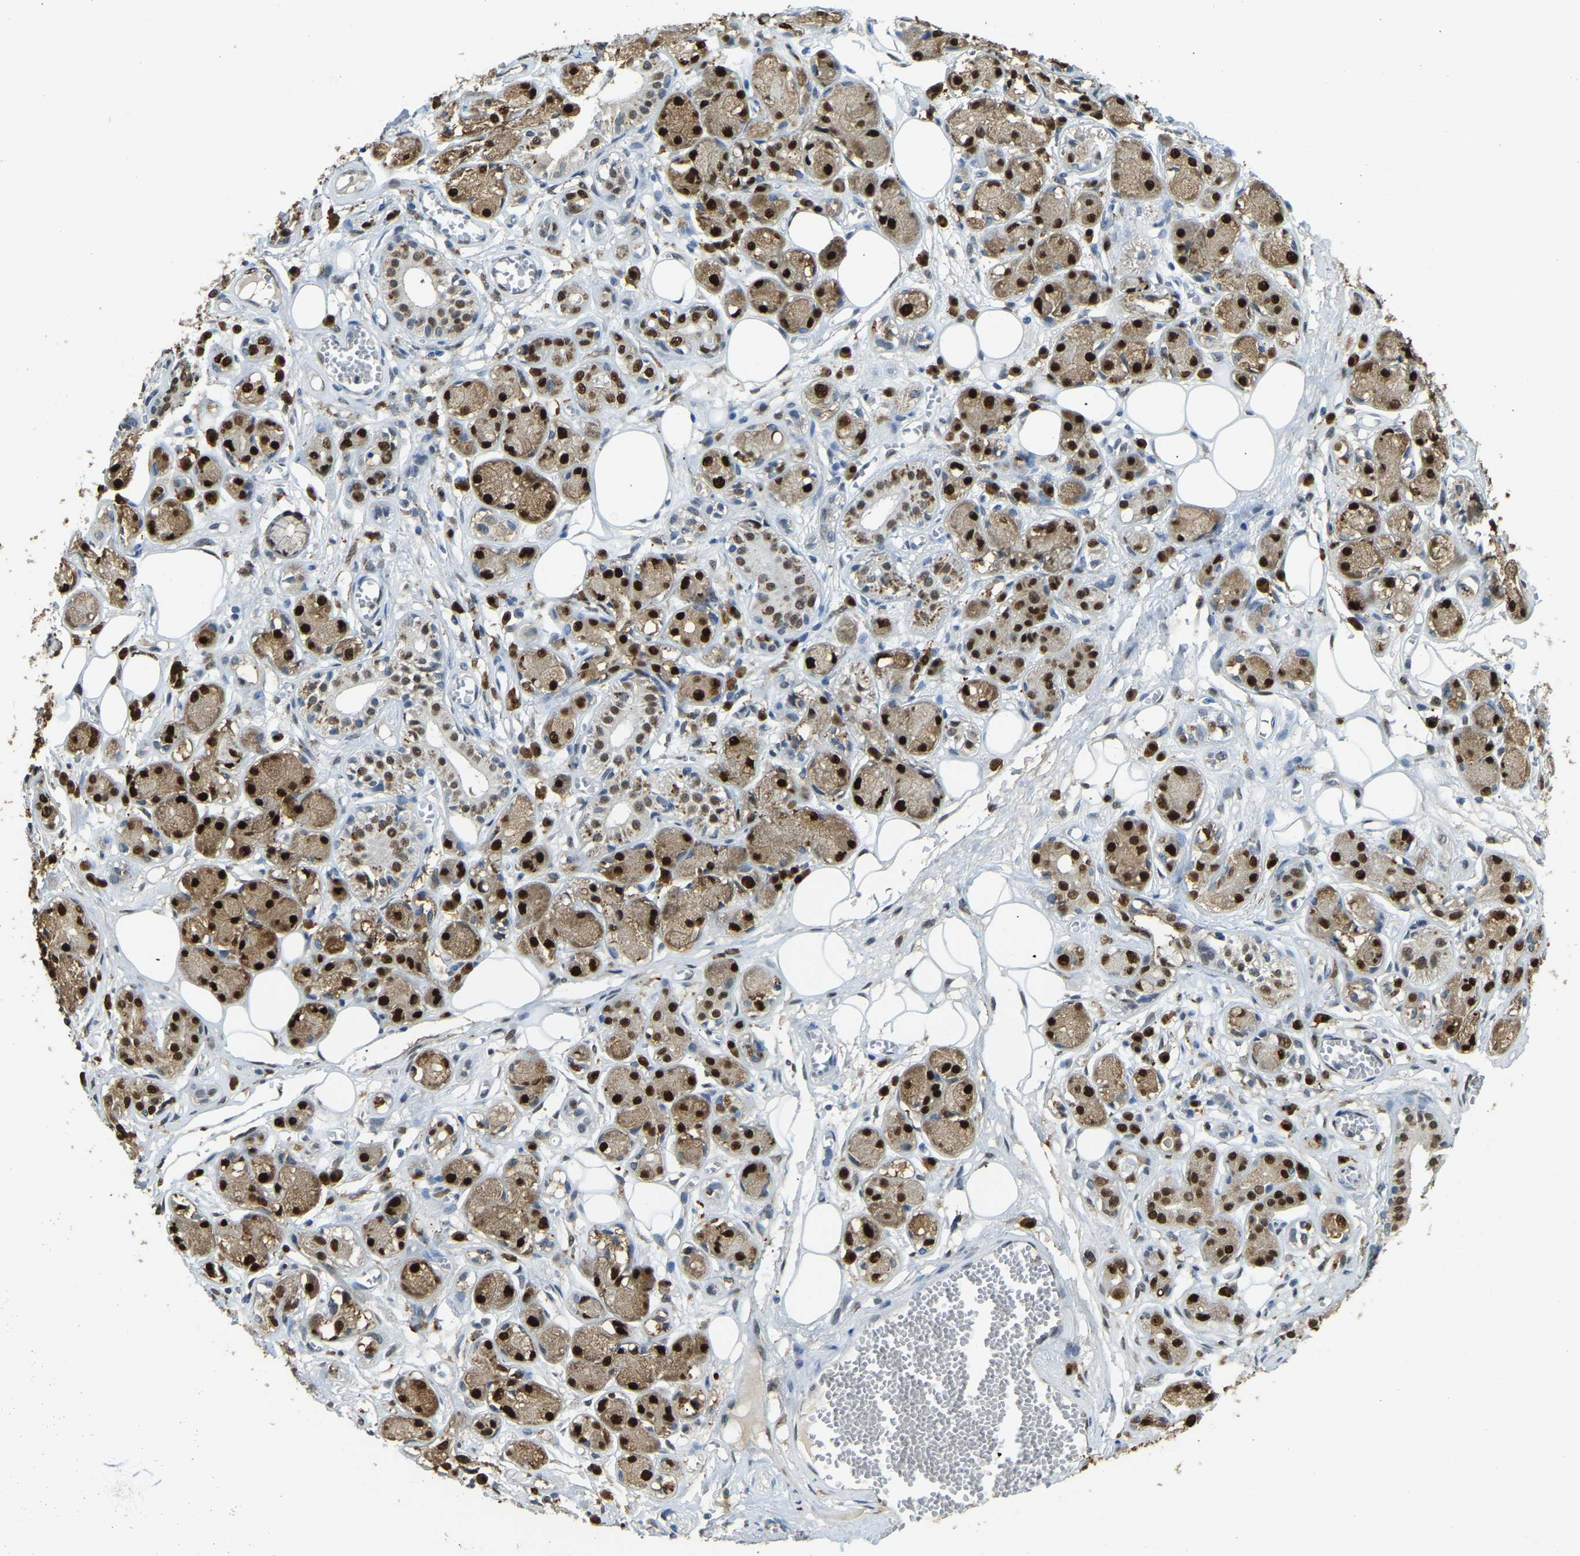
{"staining": {"intensity": "negative", "quantity": "none", "location": "none"}, "tissue": "adipose tissue", "cell_type": "Adipocytes", "image_type": "normal", "snomed": [{"axis": "morphology", "description": "Normal tissue, NOS"}, {"axis": "morphology", "description": "Inflammation, NOS"}, {"axis": "topography", "description": "Salivary gland"}, {"axis": "topography", "description": "Peripheral nerve tissue"}], "caption": "The immunohistochemistry (IHC) photomicrograph has no significant positivity in adipocytes of adipose tissue. (DAB immunohistochemistry (IHC) with hematoxylin counter stain).", "gene": "NANS", "patient": {"sex": "female", "age": 75}}